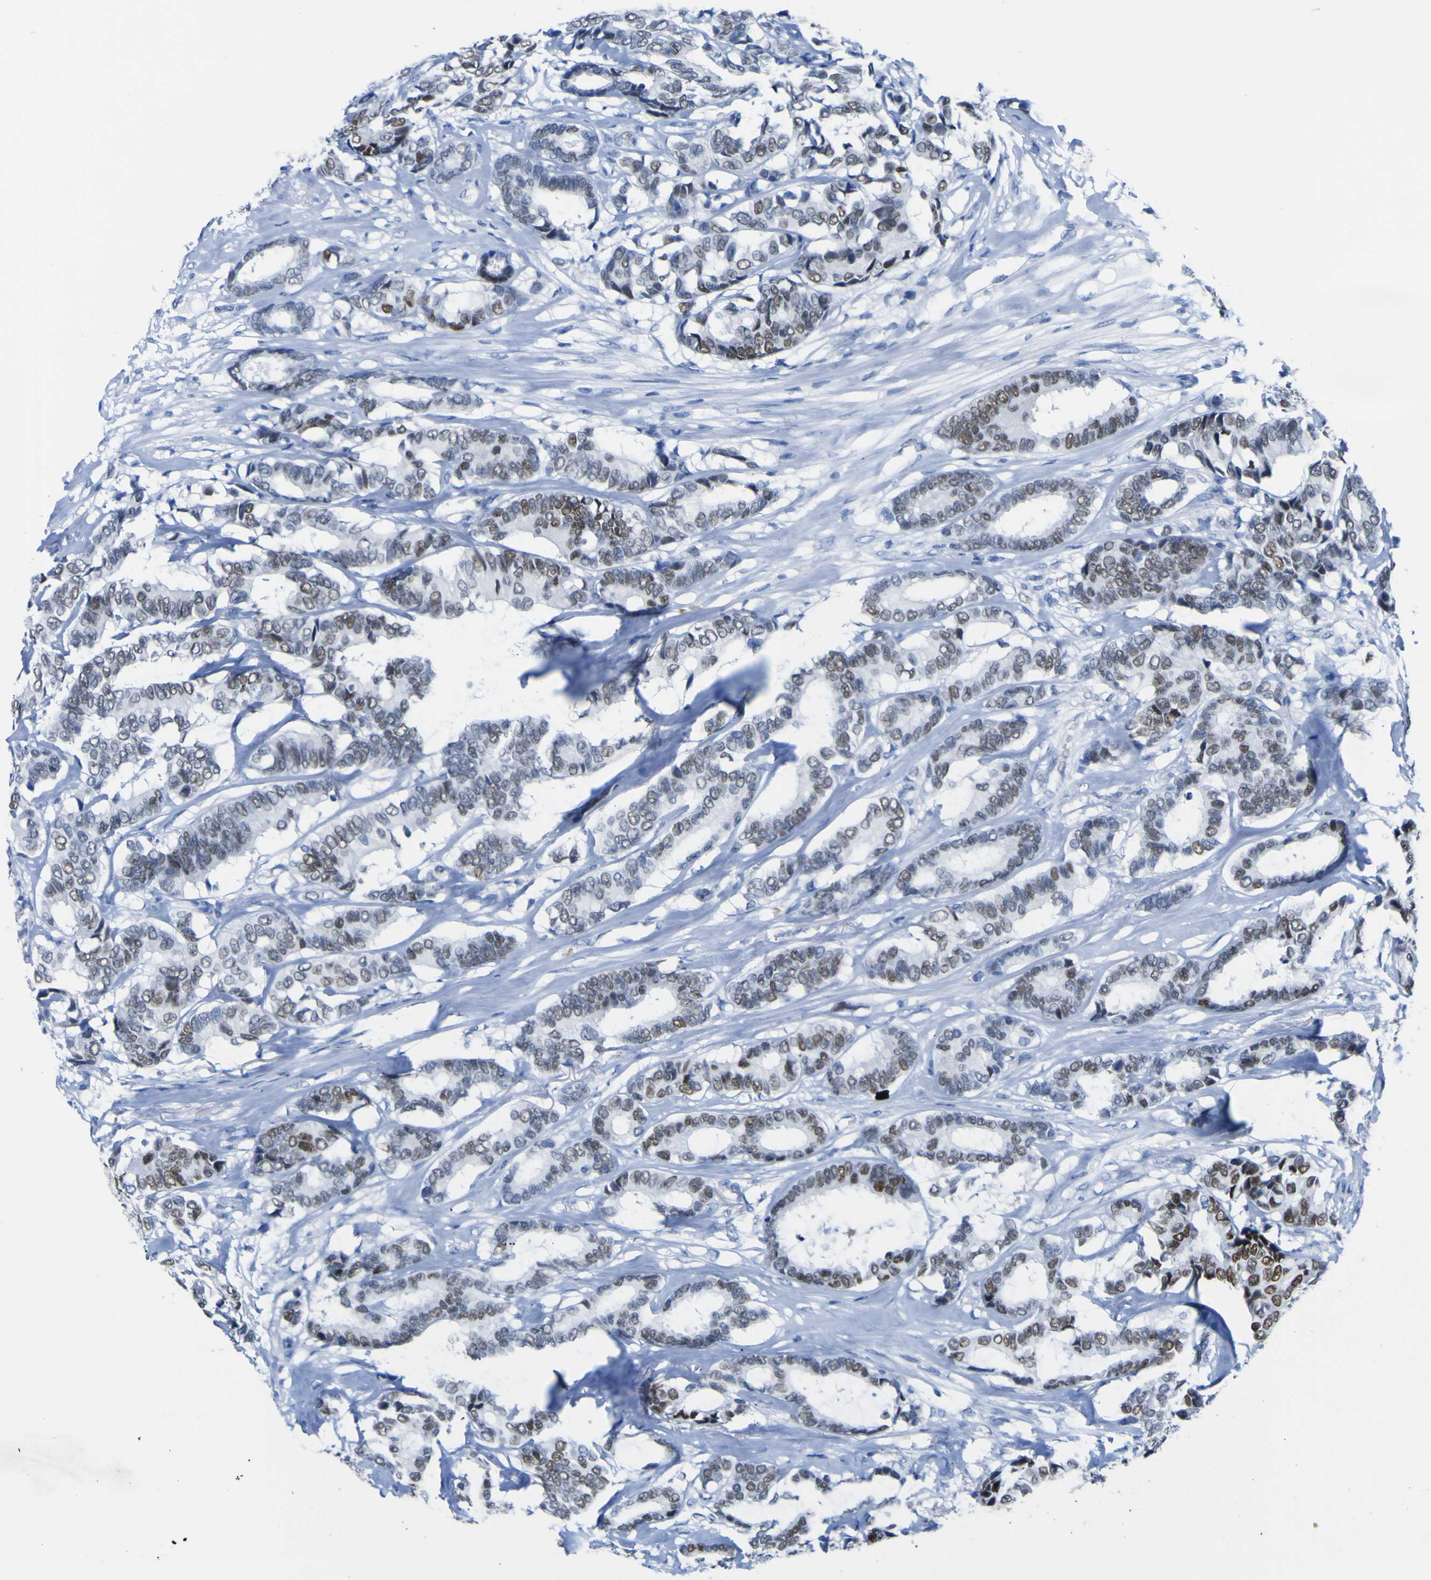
{"staining": {"intensity": "moderate", "quantity": "25%-75%", "location": "nuclear"}, "tissue": "breast cancer", "cell_type": "Tumor cells", "image_type": "cancer", "snomed": [{"axis": "morphology", "description": "Duct carcinoma"}, {"axis": "topography", "description": "Breast"}], "caption": "Immunohistochemistry (IHC) of human intraductal carcinoma (breast) shows medium levels of moderate nuclear expression in about 25%-75% of tumor cells.", "gene": "DACH1", "patient": {"sex": "female", "age": 87}}